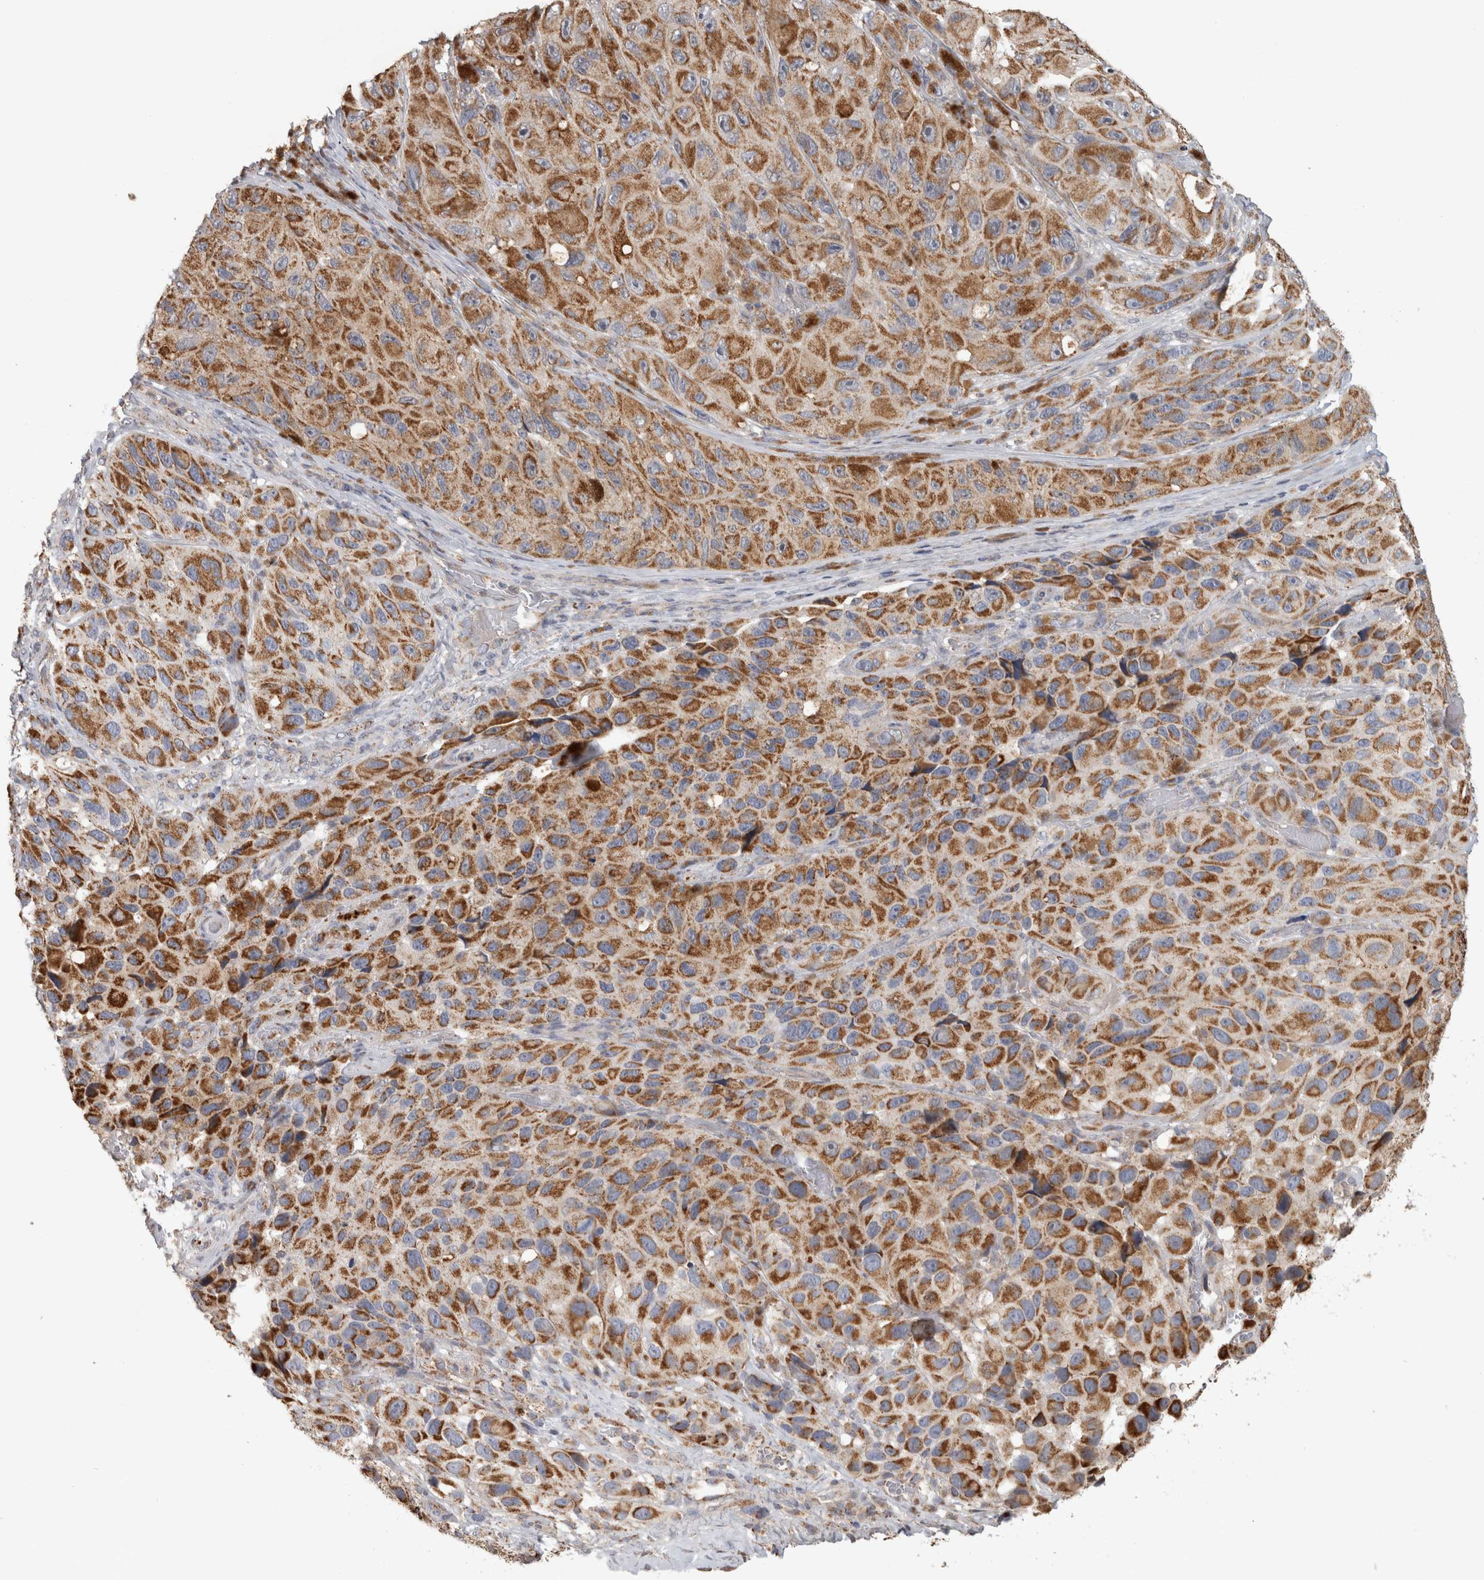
{"staining": {"intensity": "moderate", "quantity": ">75%", "location": "cytoplasmic/membranous"}, "tissue": "melanoma", "cell_type": "Tumor cells", "image_type": "cancer", "snomed": [{"axis": "morphology", "description": "Malignant melanoma, NOS"}, {"axis": "topography", "description": "Skin"}], "caption": "Immunohistochemistry (IHC) of malignant melanoma demonstrates medium levels of moderate cytoplasmic/membranous staining in approximately >75% of tumor cells.", "gene": "ST8SIA1", "patient": {"sex": "female", "age": 73}}